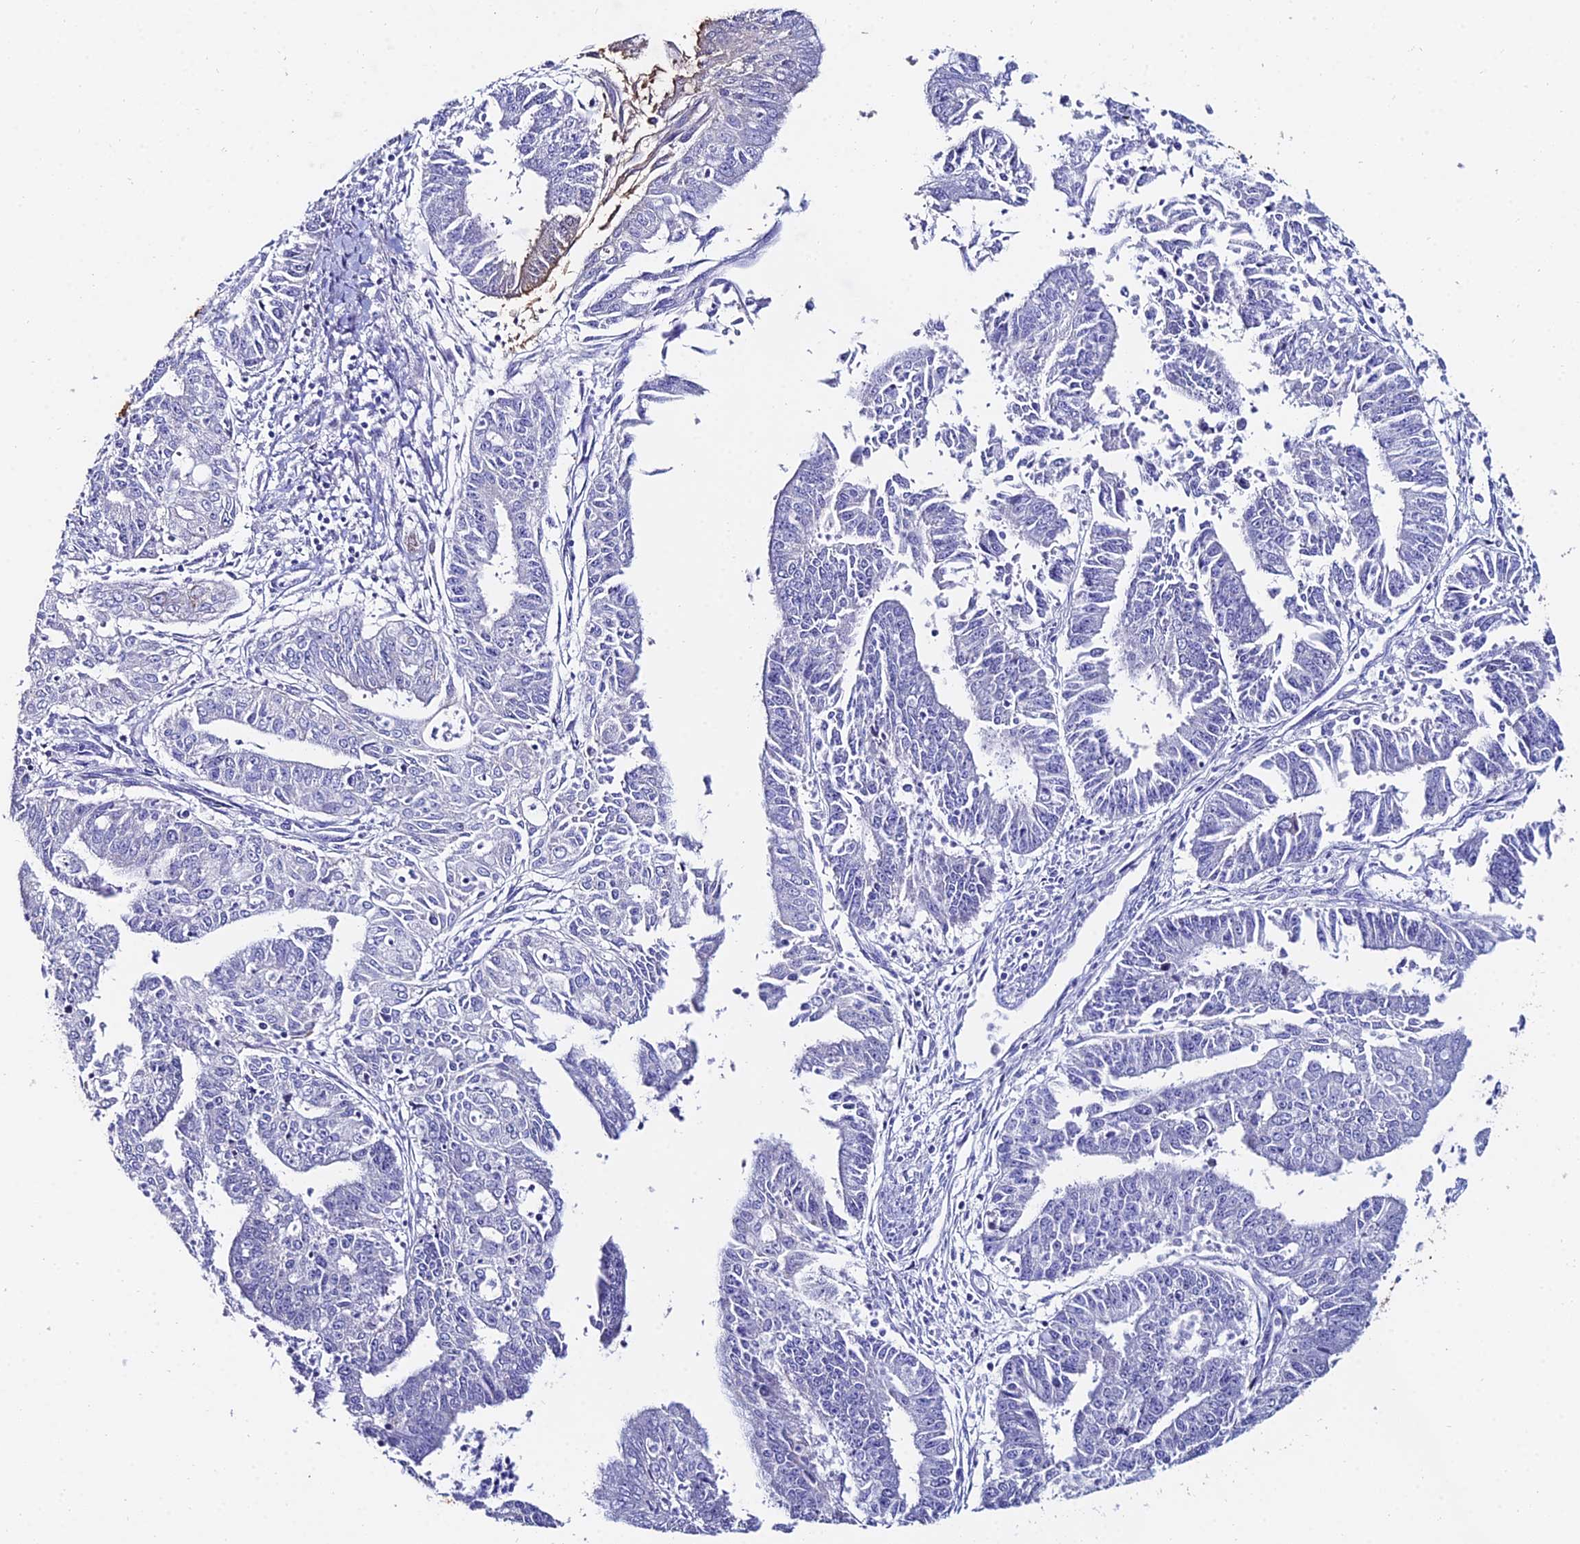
{"staining": {"intensity": "negative", "quantity": "none", "location": "none"}, "tissue": "endometrial cancer", "cell_type": "Tumor cells", "image_type": "cancer", "snomed": [{"axis": "morphology", "description": "Adenocarcinoma, NOS"}, {"axis": "topography", "description": "Endometrium"}], "caption": "The micrograph demonstrates no significant positivity in tumor cells of adenocarcinoma (endometrial).", "gene": "ESRRG", "patient": {"sex": "female", "age": 73}}